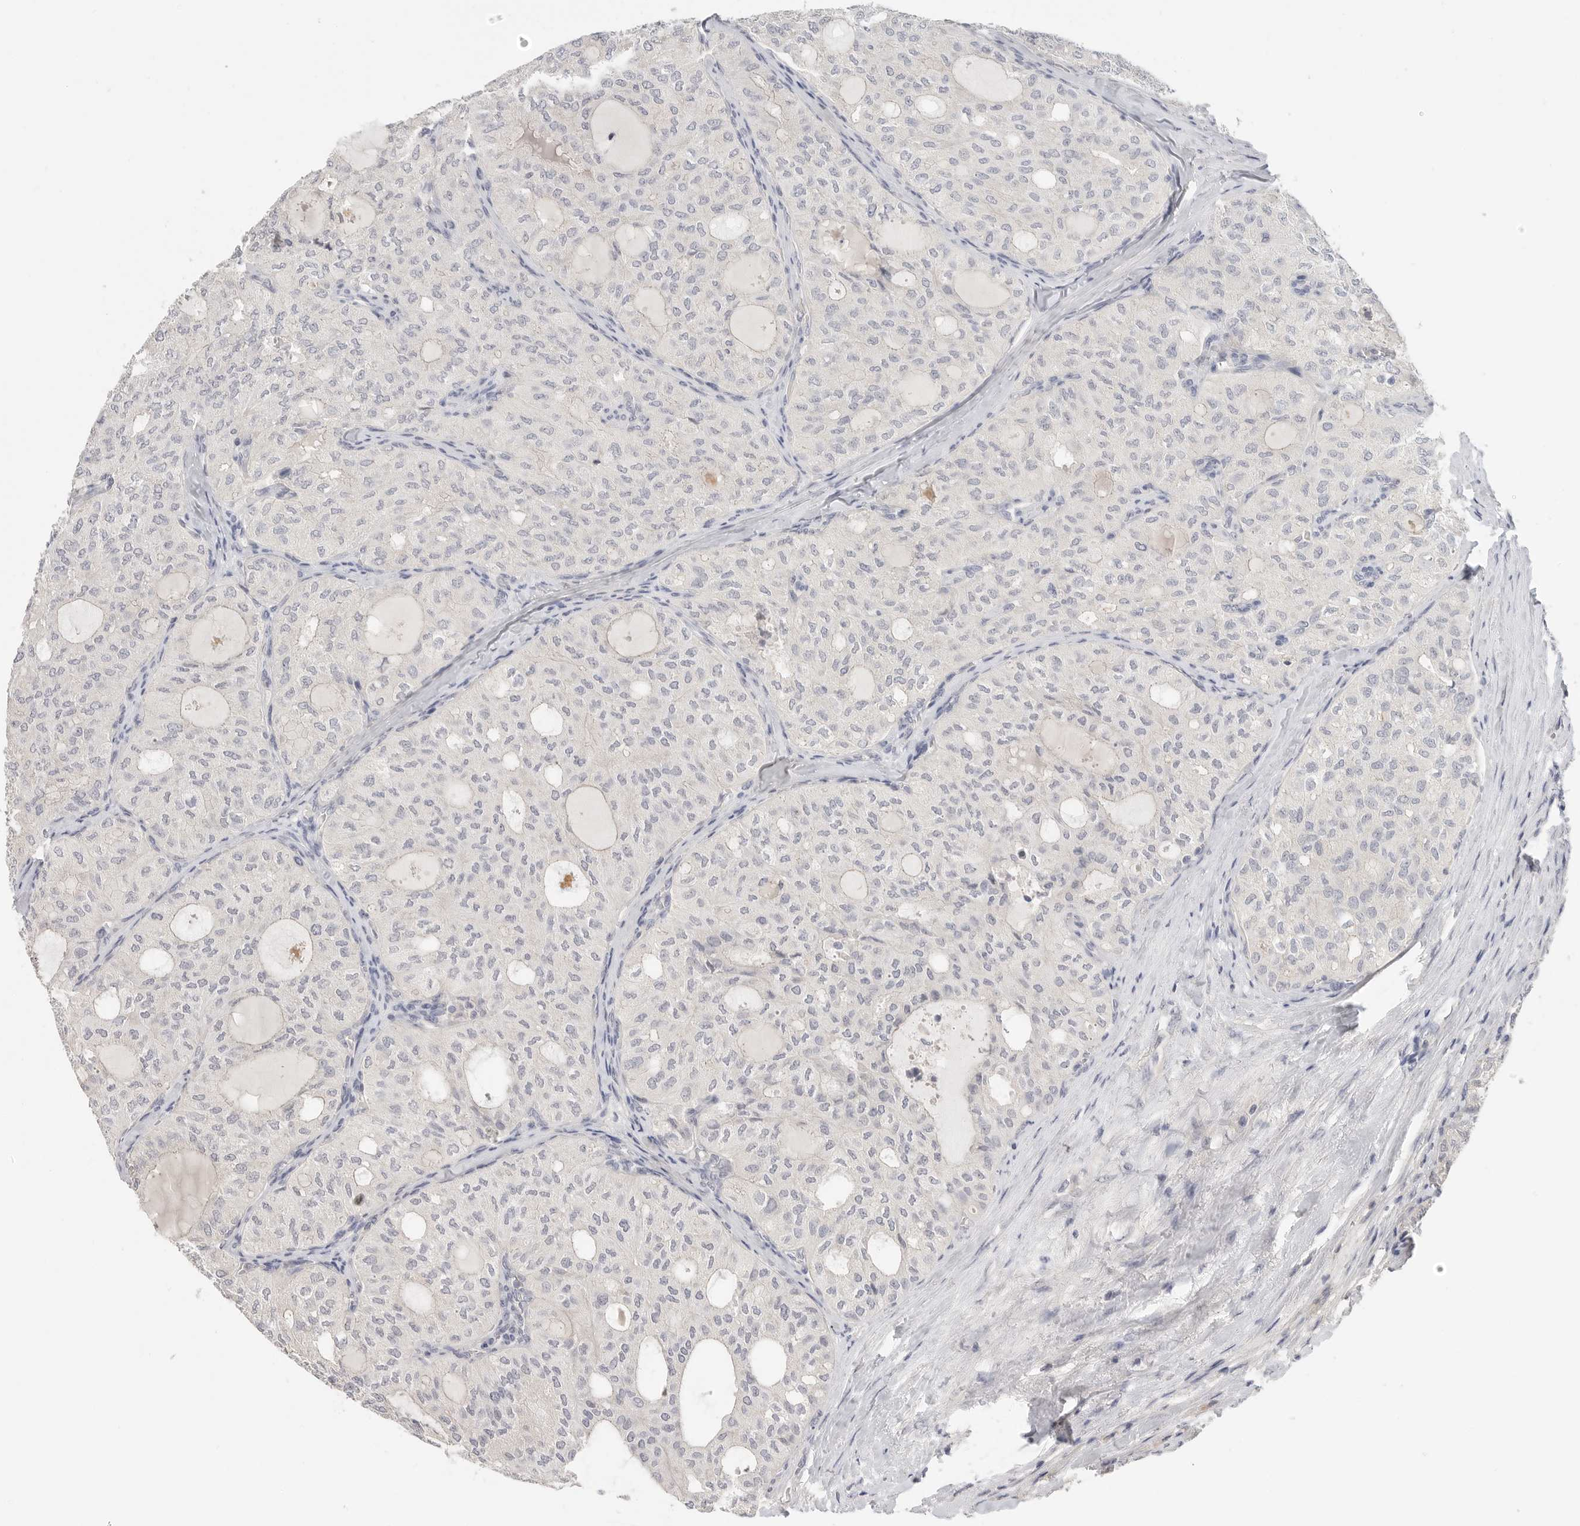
{"staining": {"intensity": "negative", "quantity": "none", "location": "none"}, "tissue": "thyroid cancer", "cell_type": "Tumor cells", "image_type": "cancer", "snomed": [{"axis": "morphology", "description": "Follicular adenoma carcinoma, NOS"}, {"axis": "topography", "description": "Thyroid gland"}], "caption": "This is an immunohistochemistry (IHC) histopathology image of human follicular adenoma carcinoma (thyroid). There is no positivity in tumor cells.", "gene": "FBN2", "patient": {"sex": "male", "age": 75}}